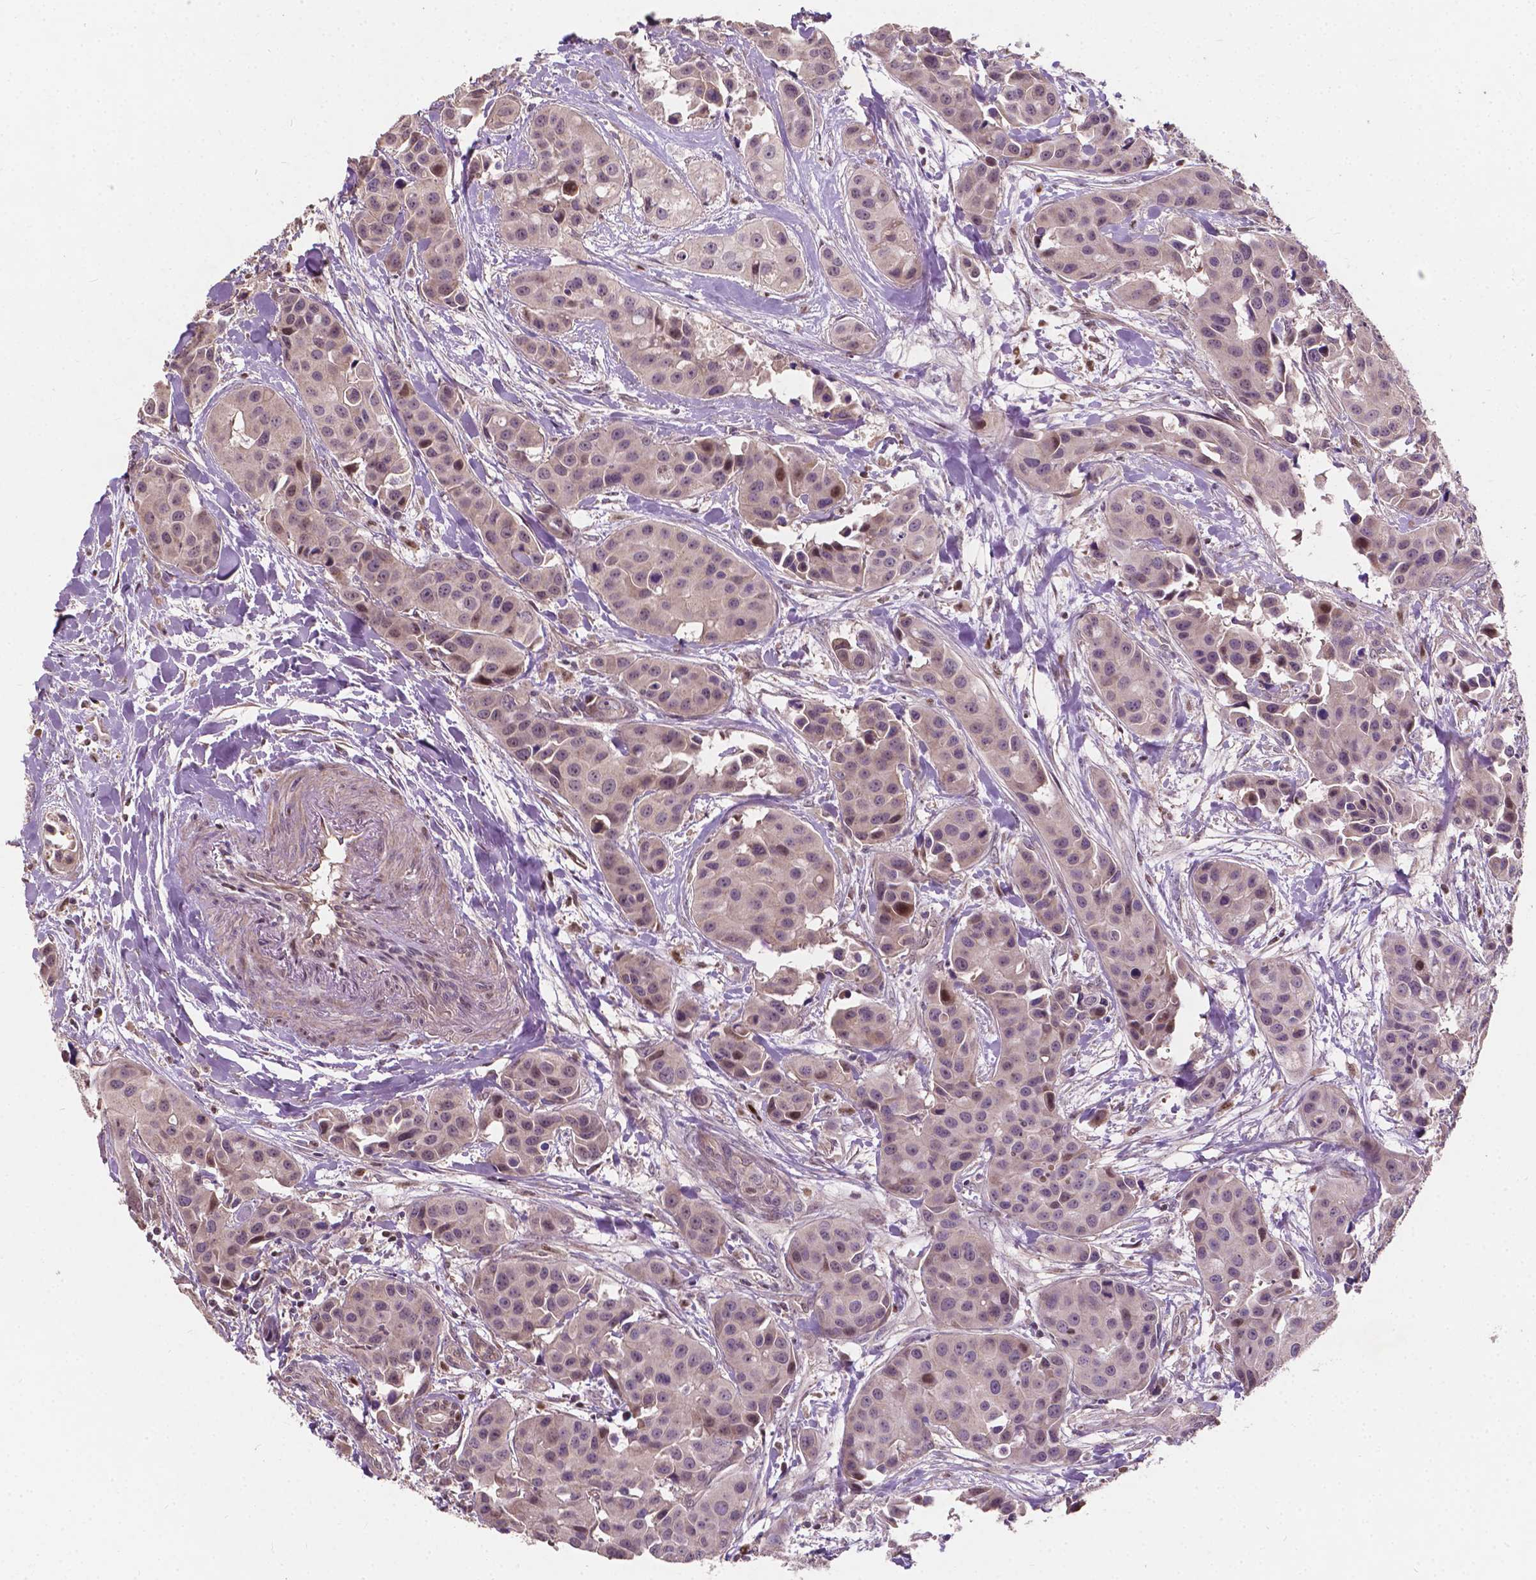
{"staining": {"intensity": "moderate", "quantity": "<25%", "location": "nuclear"}, "tissue": "head and neck cancer", "cell_type": "Tumor cells", "image_type": "cancer", "snomed": [{"axis": "morphology", "description": "Adenocarcinoma, NOS"}, {"axis": "topography", "description": "Head-Neck"}], "caption": "Head and neck cancer (adenocarcinoma) stained with a brown dye displays moderate nuclear positive positivity in about <25% of tumor cells.", "gene": "DUSP16", "patient": {"sex": "male", "age": 76}}